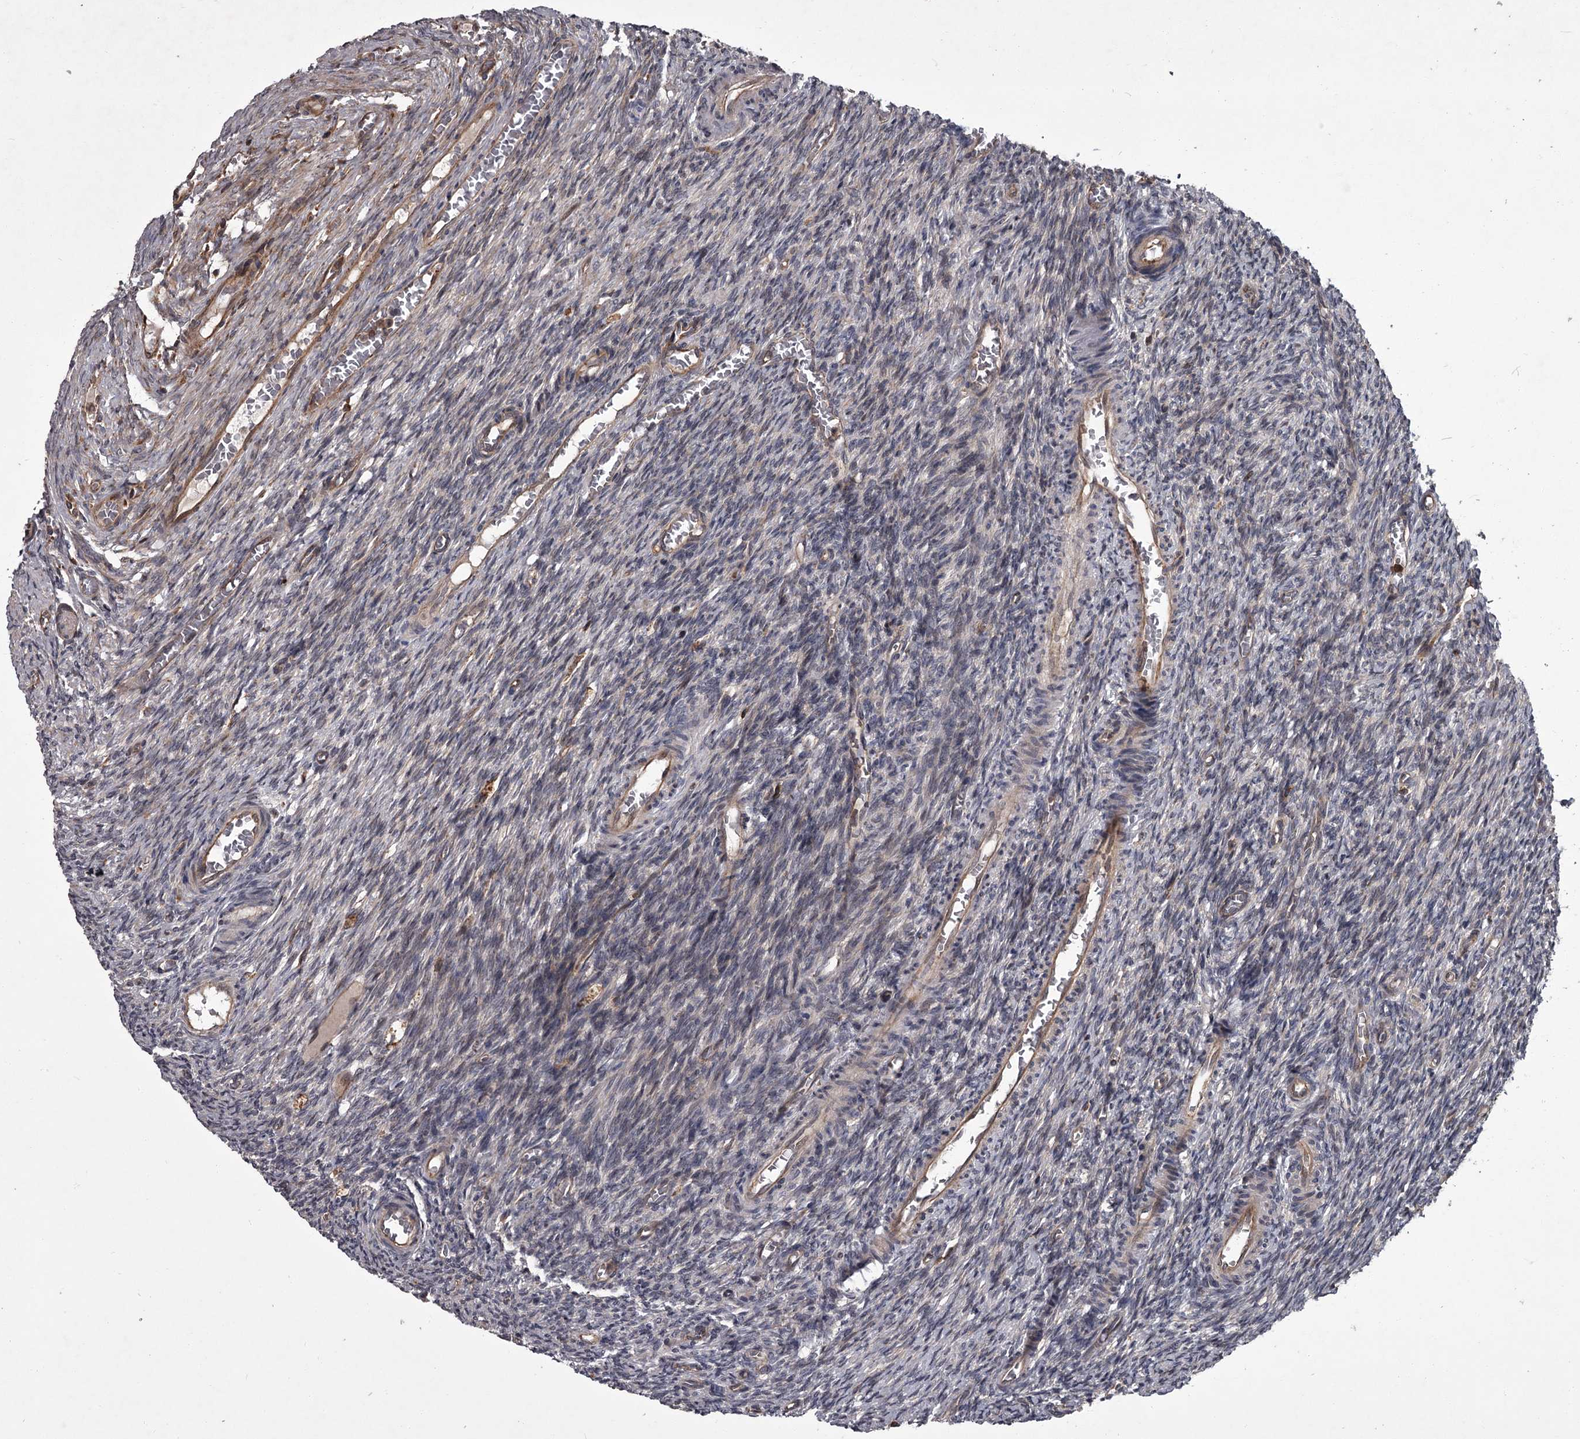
{"staining": {"intensity": "negative", "quantity": "none", "location": "none"}, "tissue": "ovary", "cell_type": "Ovarian stroma cells", "image_type": "normal", "snomed": [{"axis": "morphology", "description": "Normal tissue, NOS"}, {"axis": "topography", "description": "Ovary"}], "caption": "Immunohistochemistry (IHC) of unremarkable human ovary exhibits no staining in ovarian stroma cells.", "gene": "UNC93B1", "patient": {"sex": "female", "age": 27}}